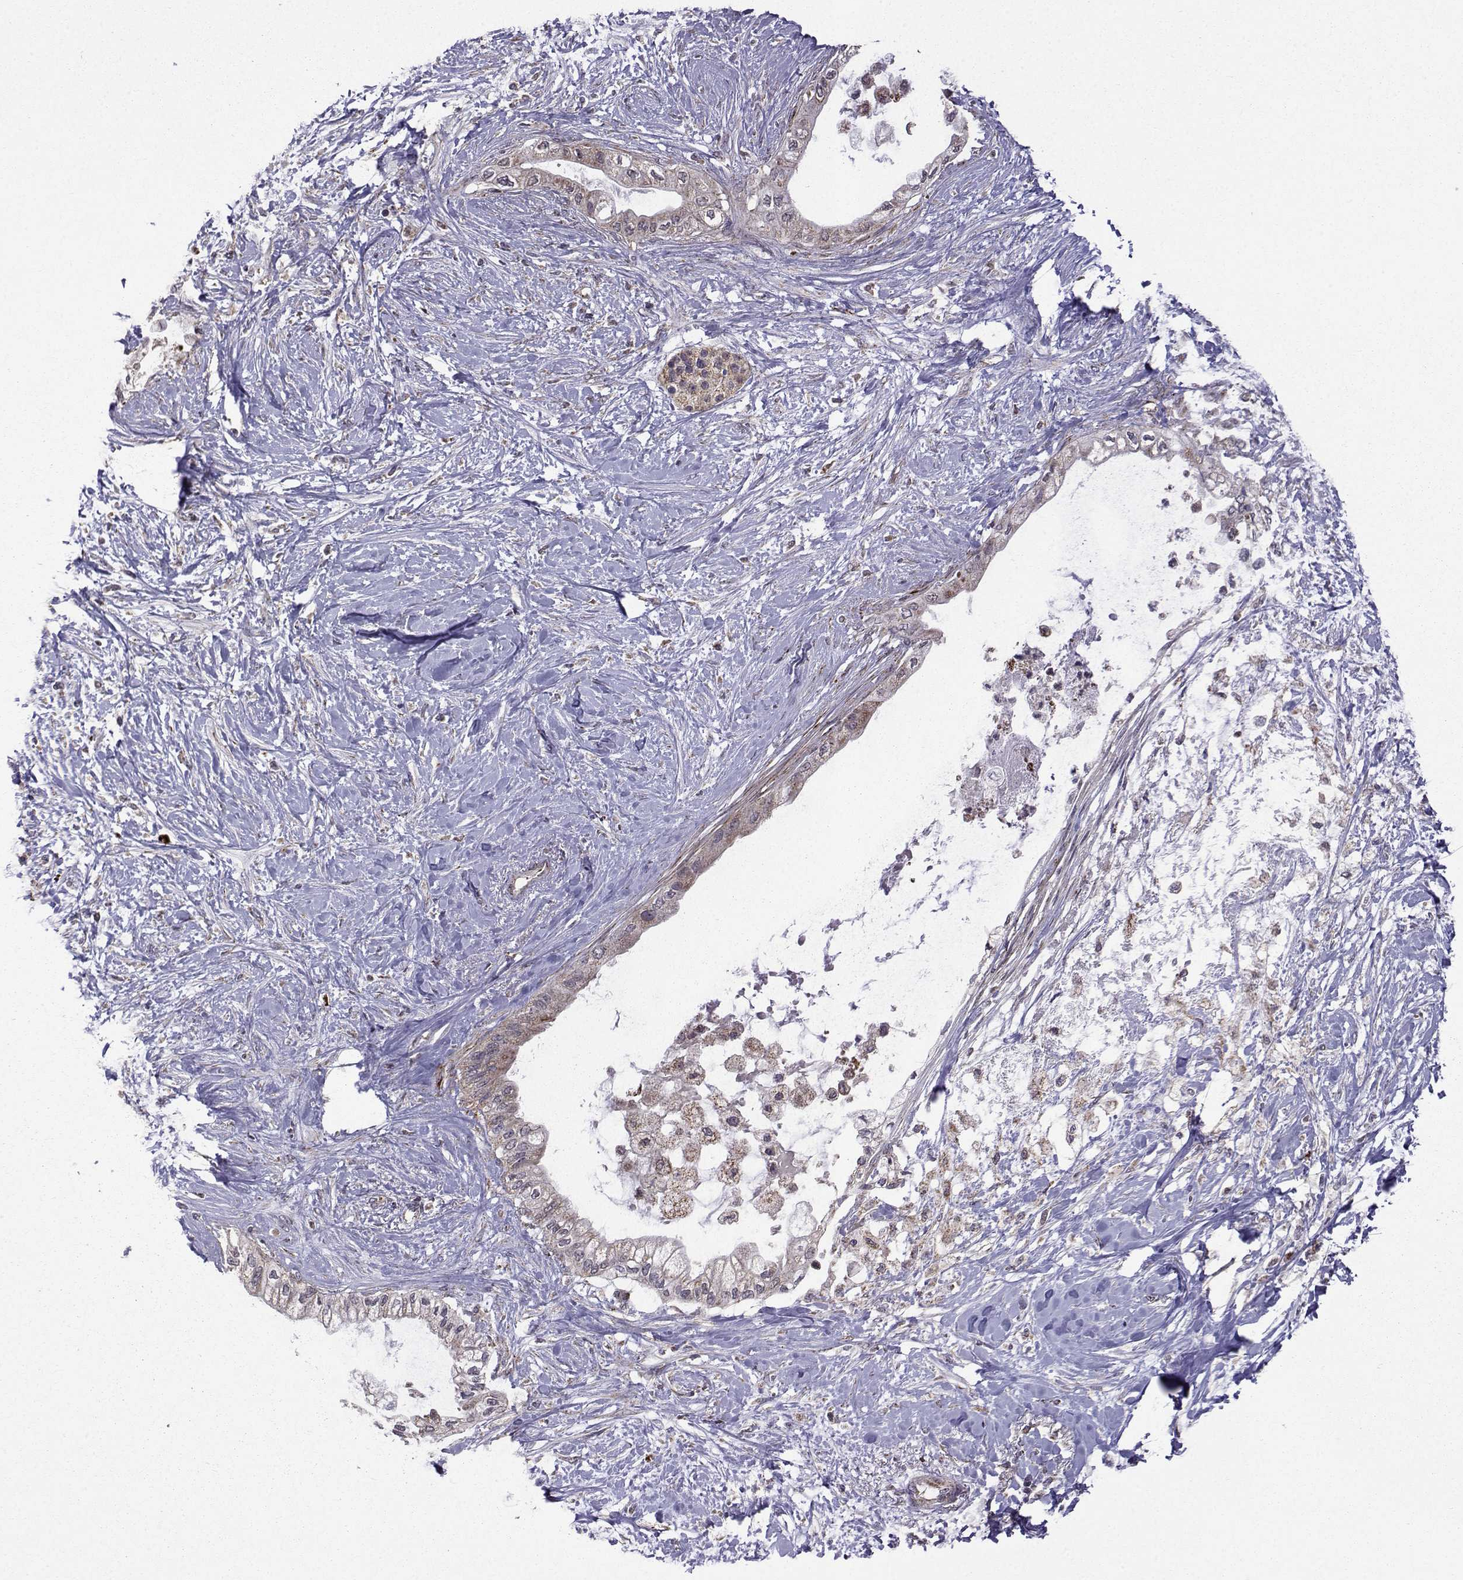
{"staining": {"intensity": "weak", "quantity": "<25%", "location": "cytoplasmic/membranous"}, "tissue": "pancreatic cancer", "cell_type": "Tumor cells", "image_type": "cancer", "snomed": [{"axis": "morphology", "description": "Normal tissue, NOS"}, {"axis": "morphology", "description": "Adenocarcinoma, NOS"}, {"axis": "topography", "description": "Pancreas"}, {"axis": "topography", "description": "Duodenum"}], "caption": "A micrograph of pancreatic cancer (adenocarcinoma) stained for a protein exhibits no brown staining in tumor cells.", "gene": "TAB2", "patient": {"sex": "female", "age": 60}}